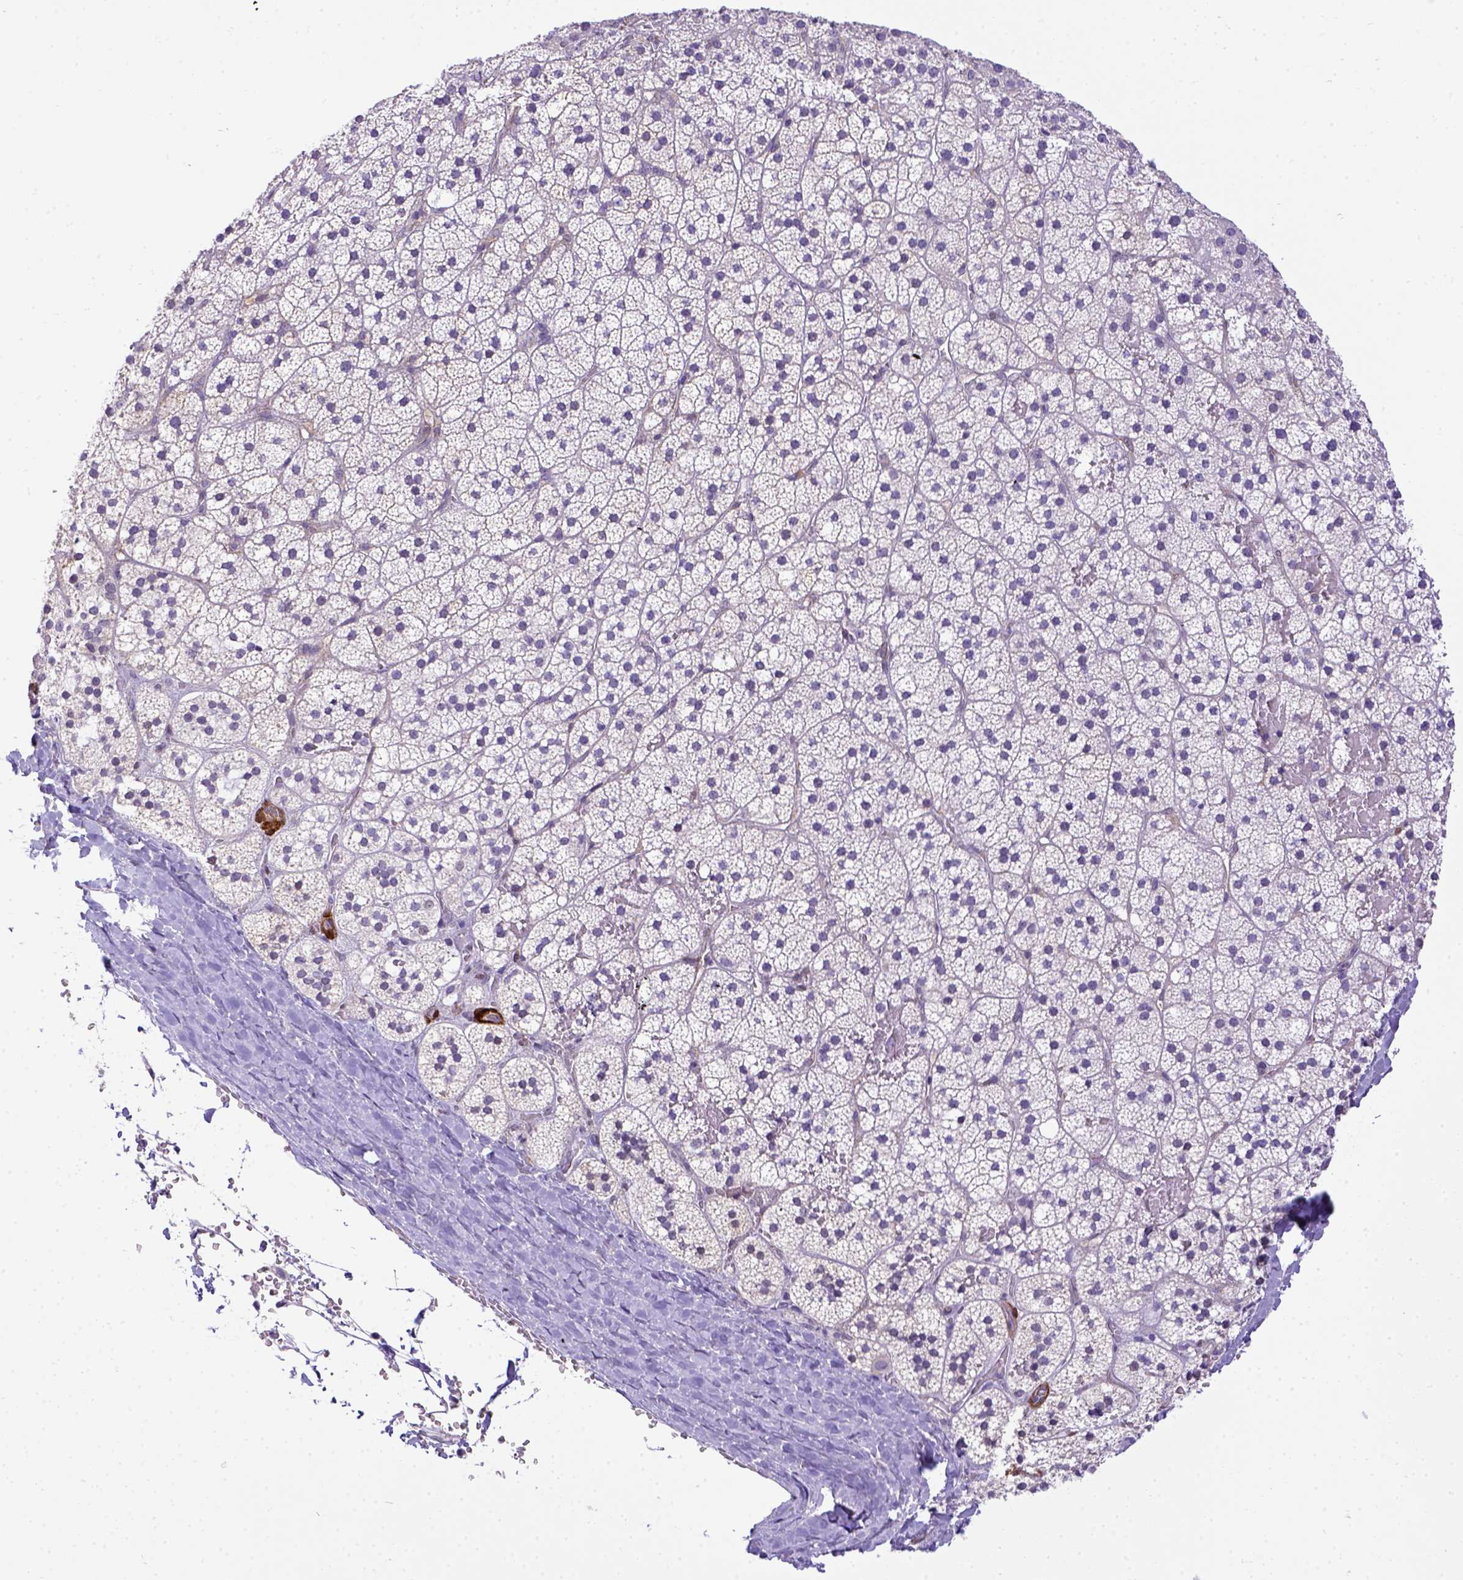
{"staining": {"intensity": "negative", "quantity": "none", "location": "none"}, "tissue": "adrenal gland", "cell_type": "Glandular cells", "image_type": "normal", "snomed": [{"axis": "morphology", "description": "Normal tissue, NOS"}, {"axis": "topography", "description": "Adrenal gland"}], "caption": "DAB immunohistochemical staining of normal human adrenal gland exhibits no significant staining in glandular cells.", "gene": "BTN1A1", "patient": {"sex": "male", "age": 53}}